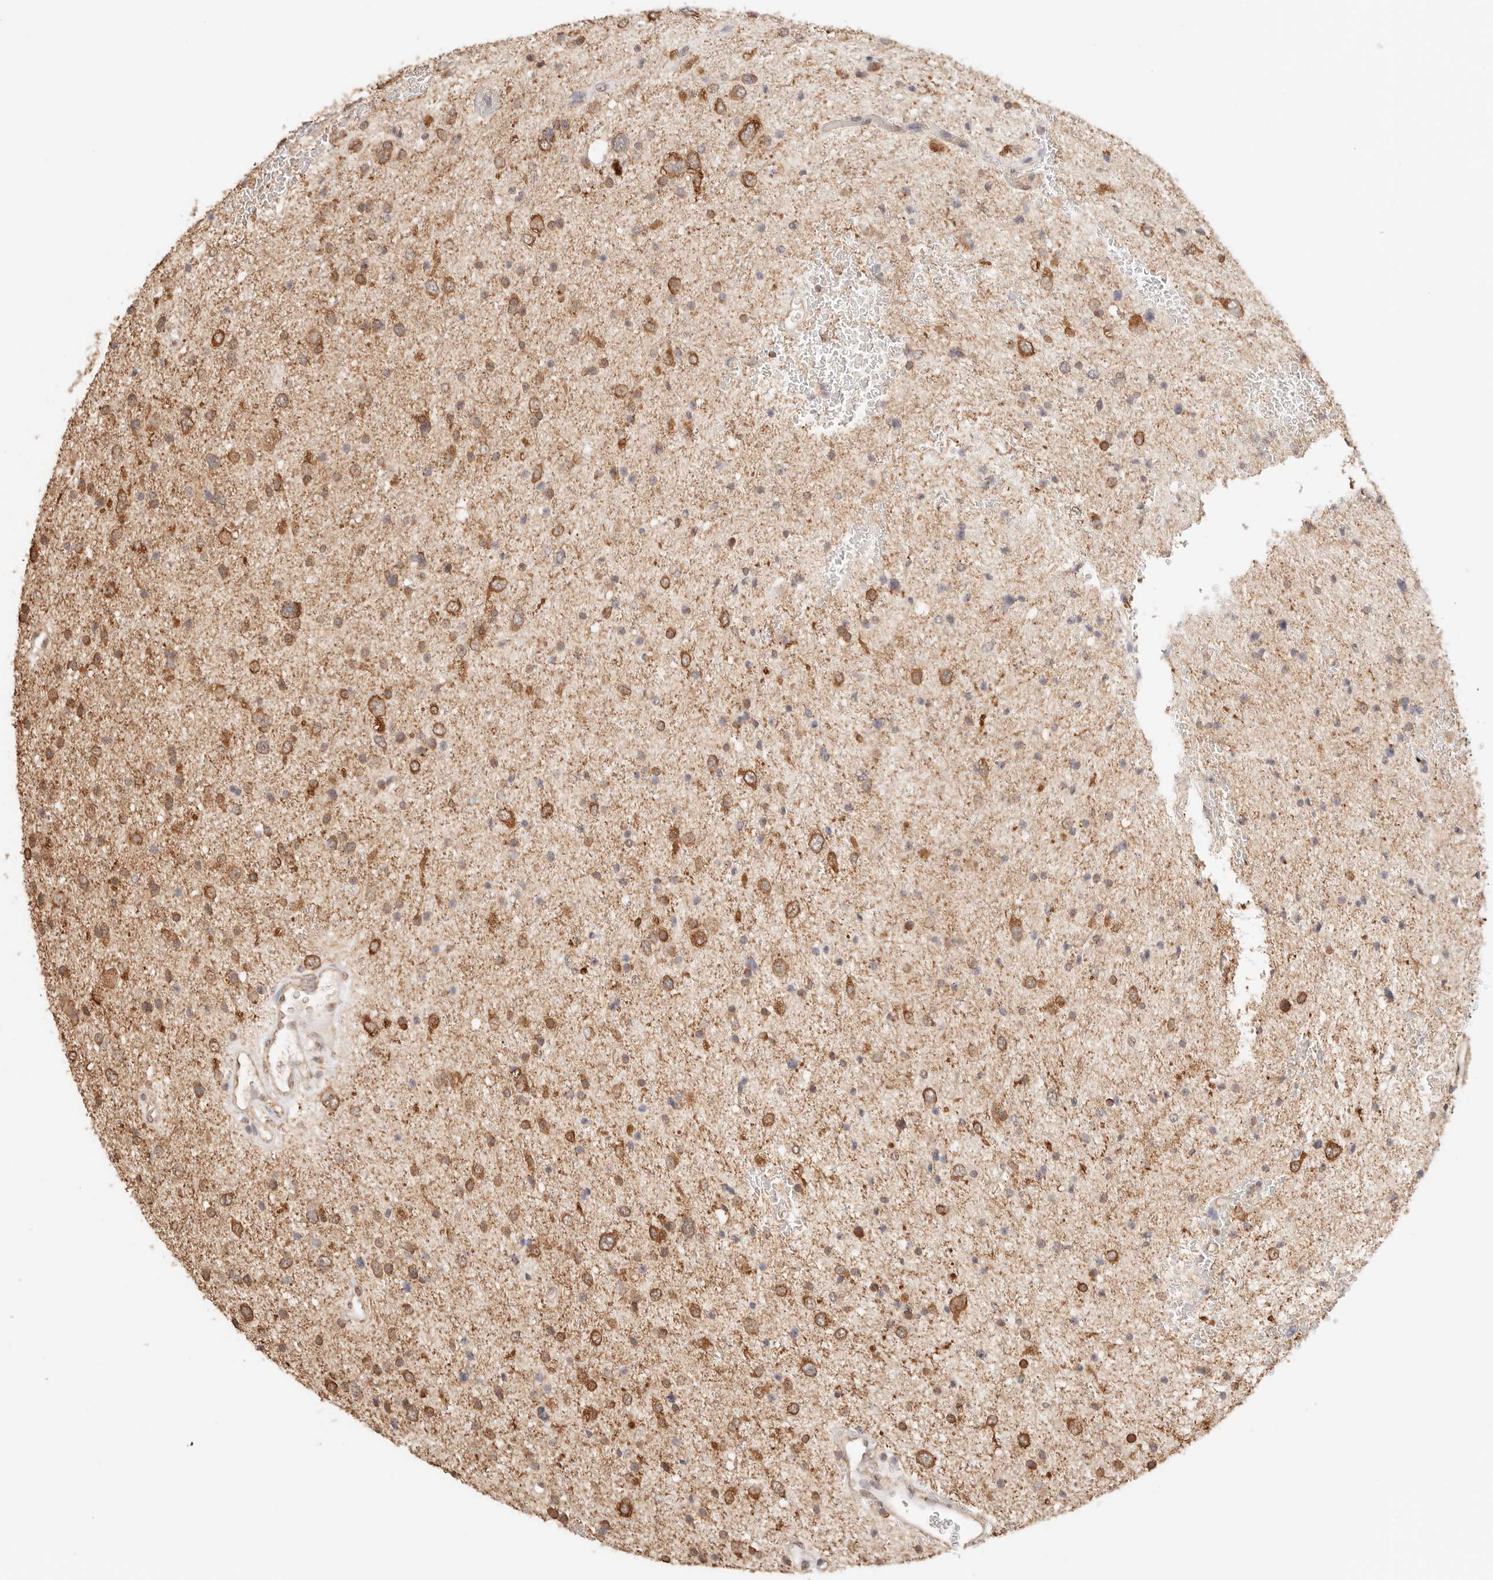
{"staining": {"intensity": "moderate", "quantity": ">75%", "location": "cytoplasmic/membranous"}, "tissue": "glioma", "cell_type": "Tumor cells", "image_type": "cancer", "snomed": [{"axis": "morphology", "description": "Glioma, malignant, Low grade"}, {"axis": "topography", "description": "Brain"}], "caption": "This histopathology image reveals immunohistochemistry (IHC) staining of human glioma, with medium moderate cytoplasmic/membranous positivity in approximately >75% of tumor cells.", "gene": "IL1R2", "patient": {"sex": "female", "age": 37}}